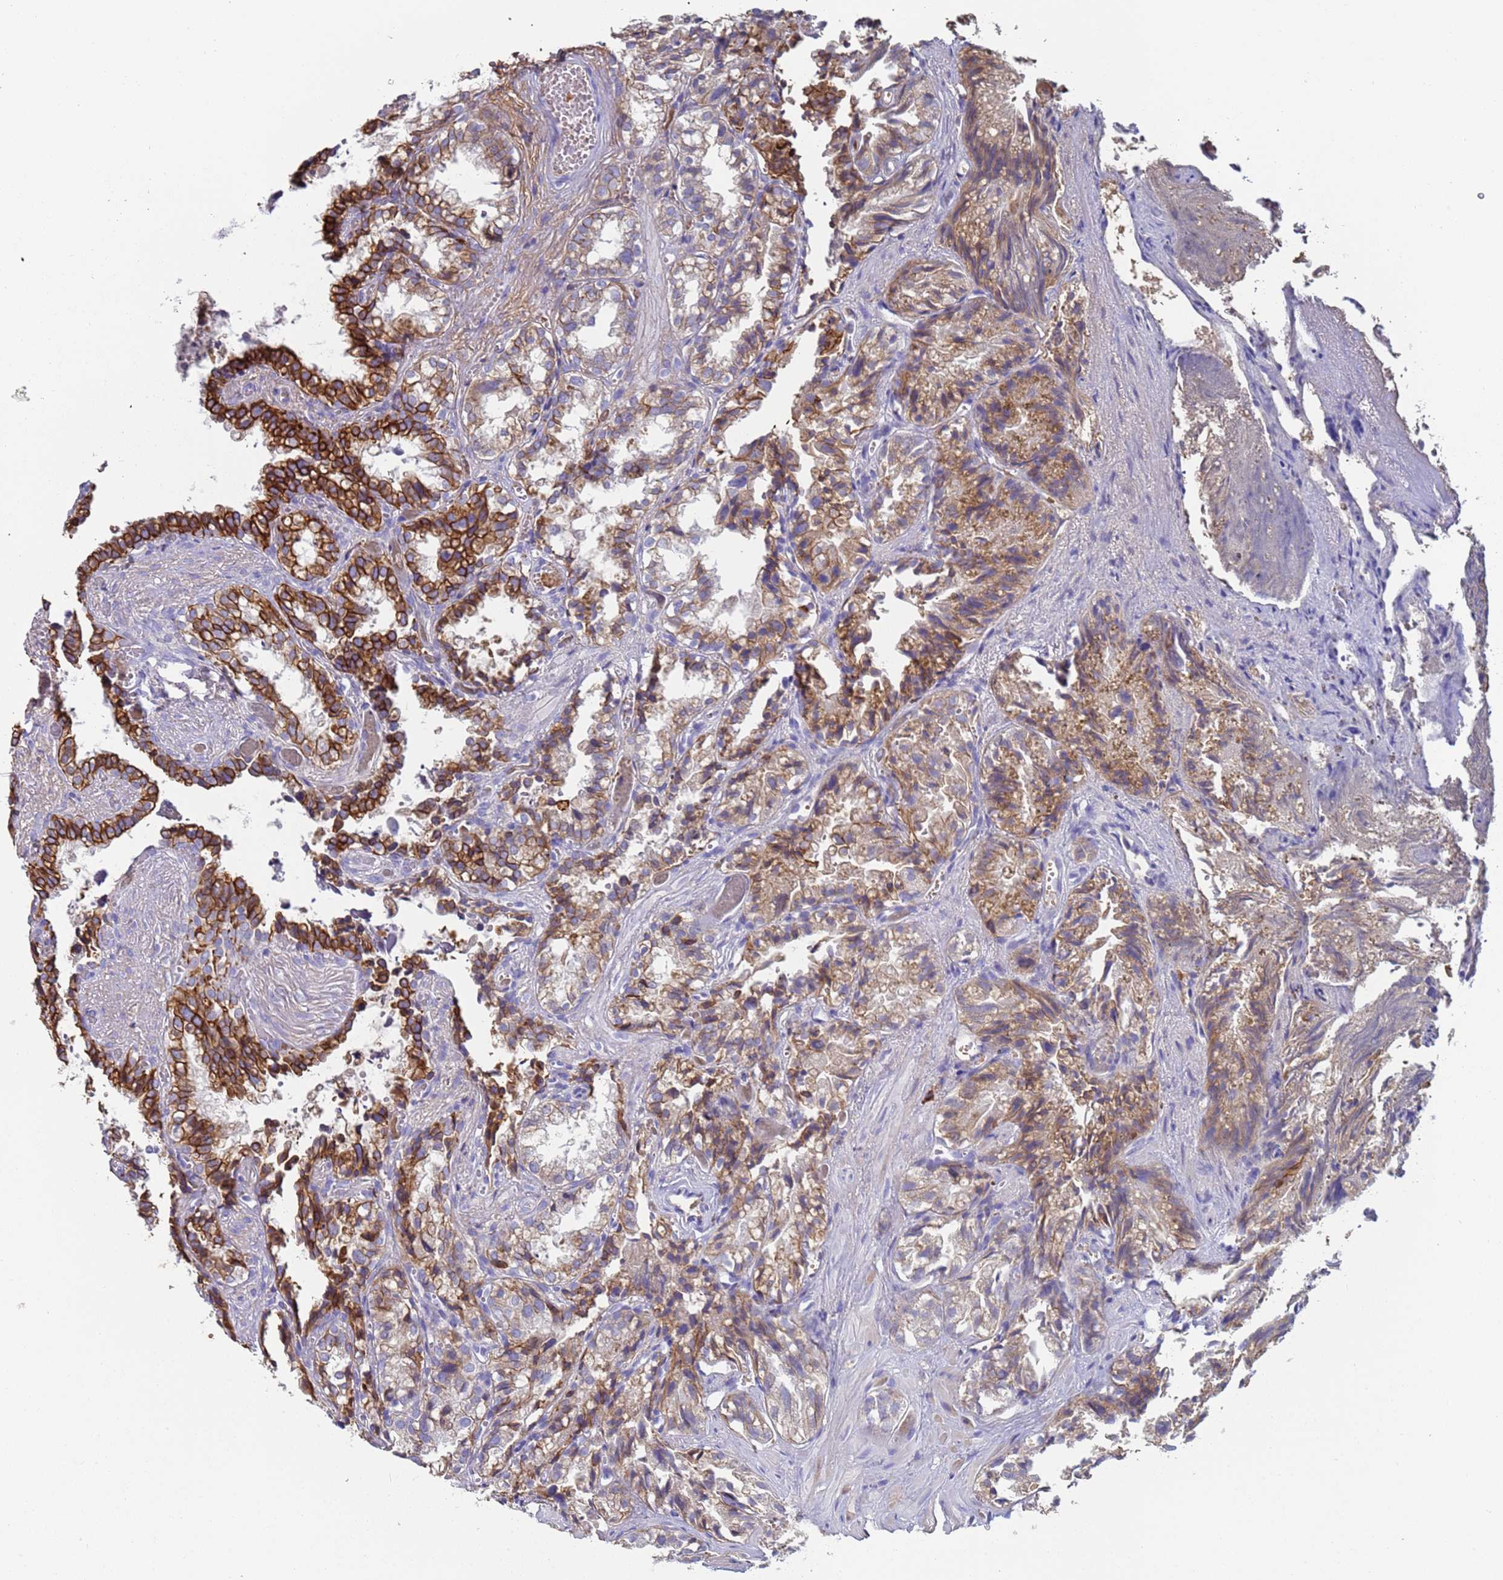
{"staining": {"intensity": "strong", "quantity": "25%-75%", "location": "cytoplasmic/membranous"}, "tissue": "seminal vesicle", "cell_type": "Glandular cells", "image_type": "normal", "snomed": [{"axis": "morphology", "description": "Normal tissue, NOS"}, {"axis": "topography", "description": "Prostate"}, {"axis": "topography", "description": "Seminal veicle"}], "caption": "Benign seminal vesicle reveals strong cytoplasmic/membranous staining in about 25%-75% of glandular cells, visualized by immunohistochemistry.", "gene": "CYSLTR2", "patient": {"sex": "male", "age": 51}}